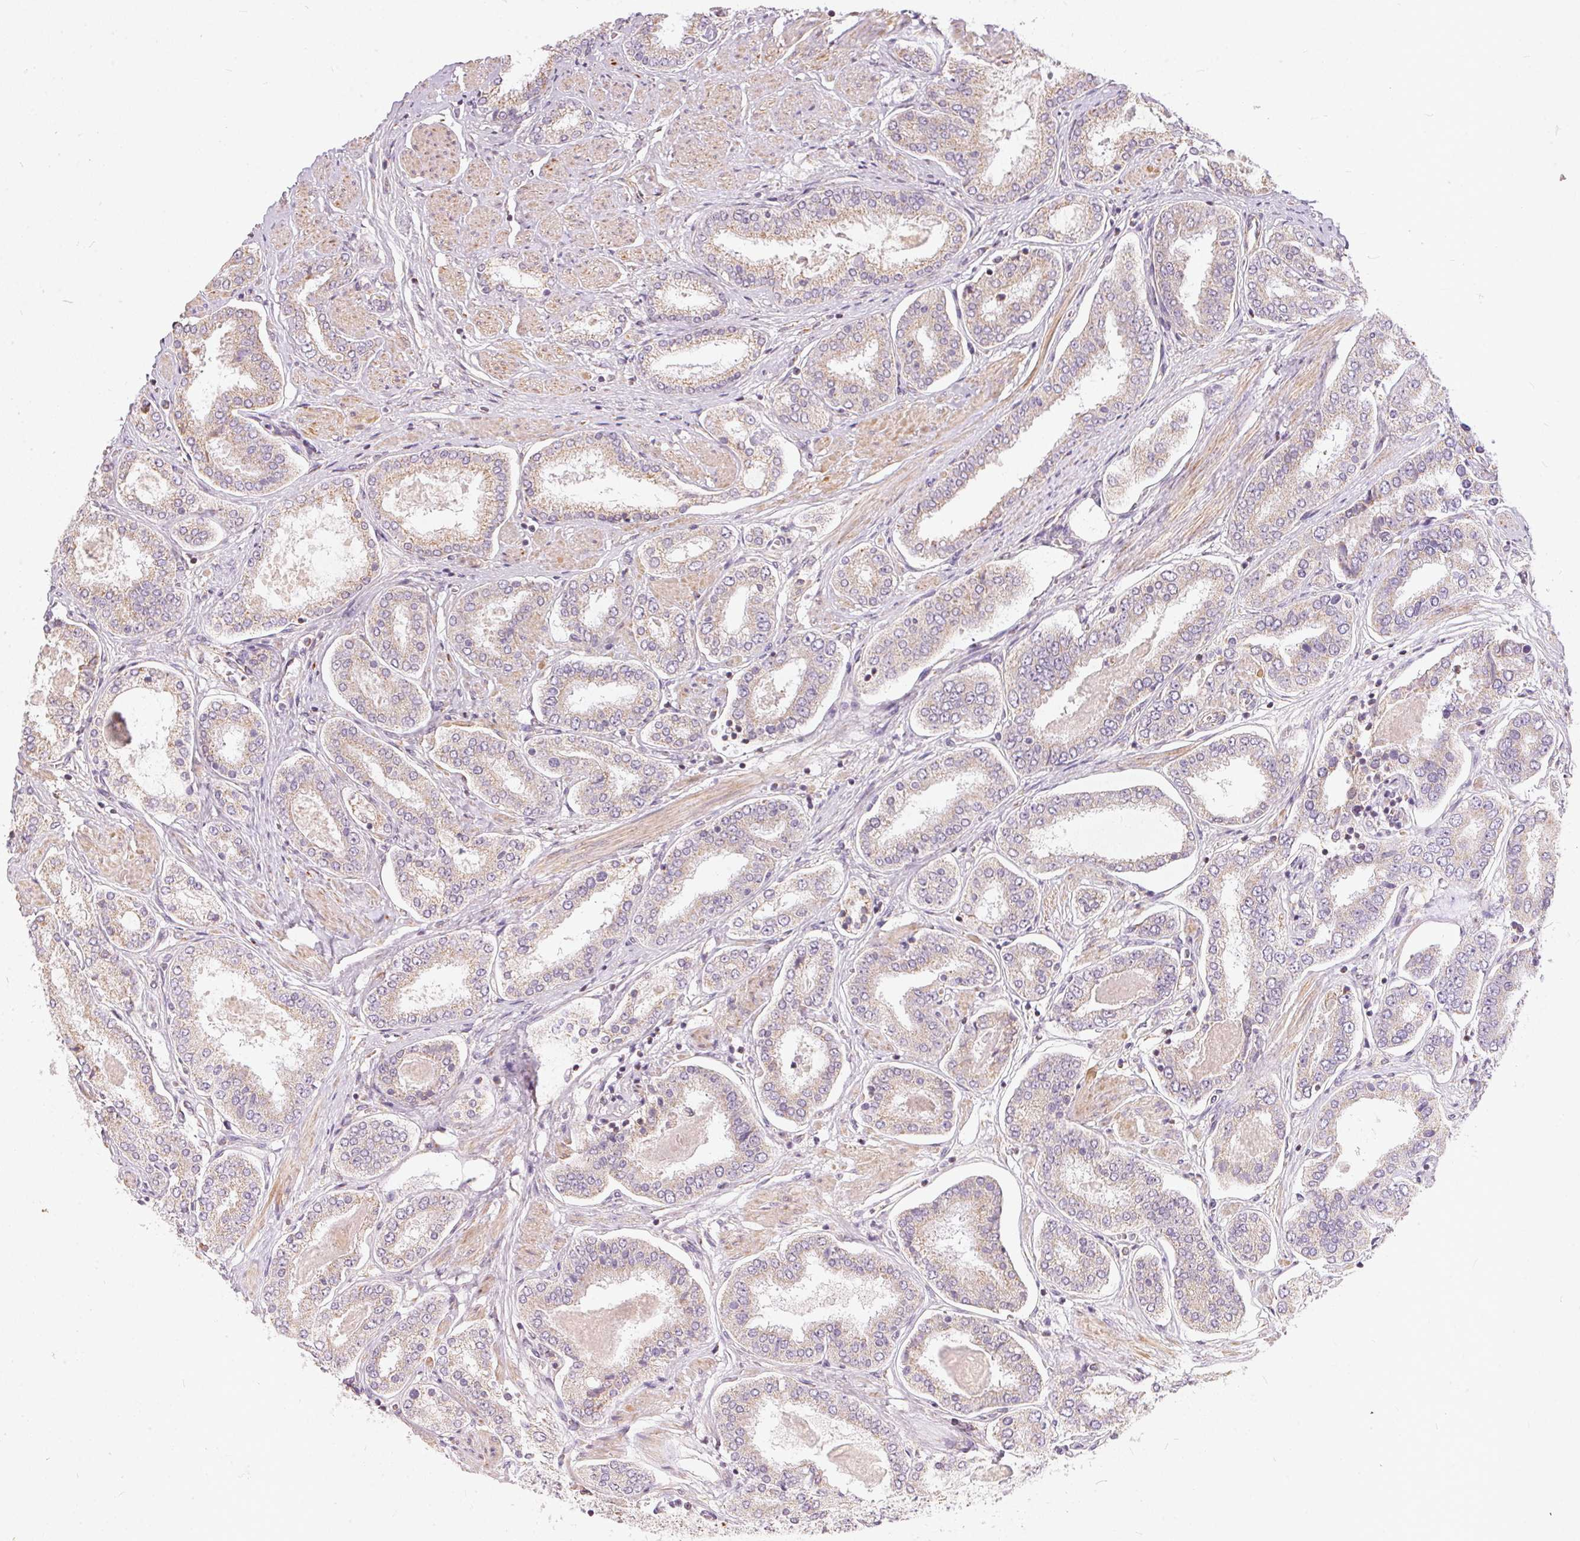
{"staining": {"intensity": "weak", "quantity": ">75%", "location": "cytoplasmic/membranous"}, "tissue": "prostate cancer", "cell_type": "Tumor cells", "image_type": "cancer", "snomed": [{"axis": "morphology", "description": "Adenocarcinoma, High grade"}, {"axis": "topography", "description": "Prostate"}], "caption": "Protein expression analysis of adenocarcinoma (high-grade) (prostate) reveals weak cytoplasmic/membranous staining in approximately >75% of tumor cells. The protein of interest is shown in brown color, while the nuclei are stained blue.", "gene": "VWA5B2", "patient": {"sex": "male", "age": 63}}